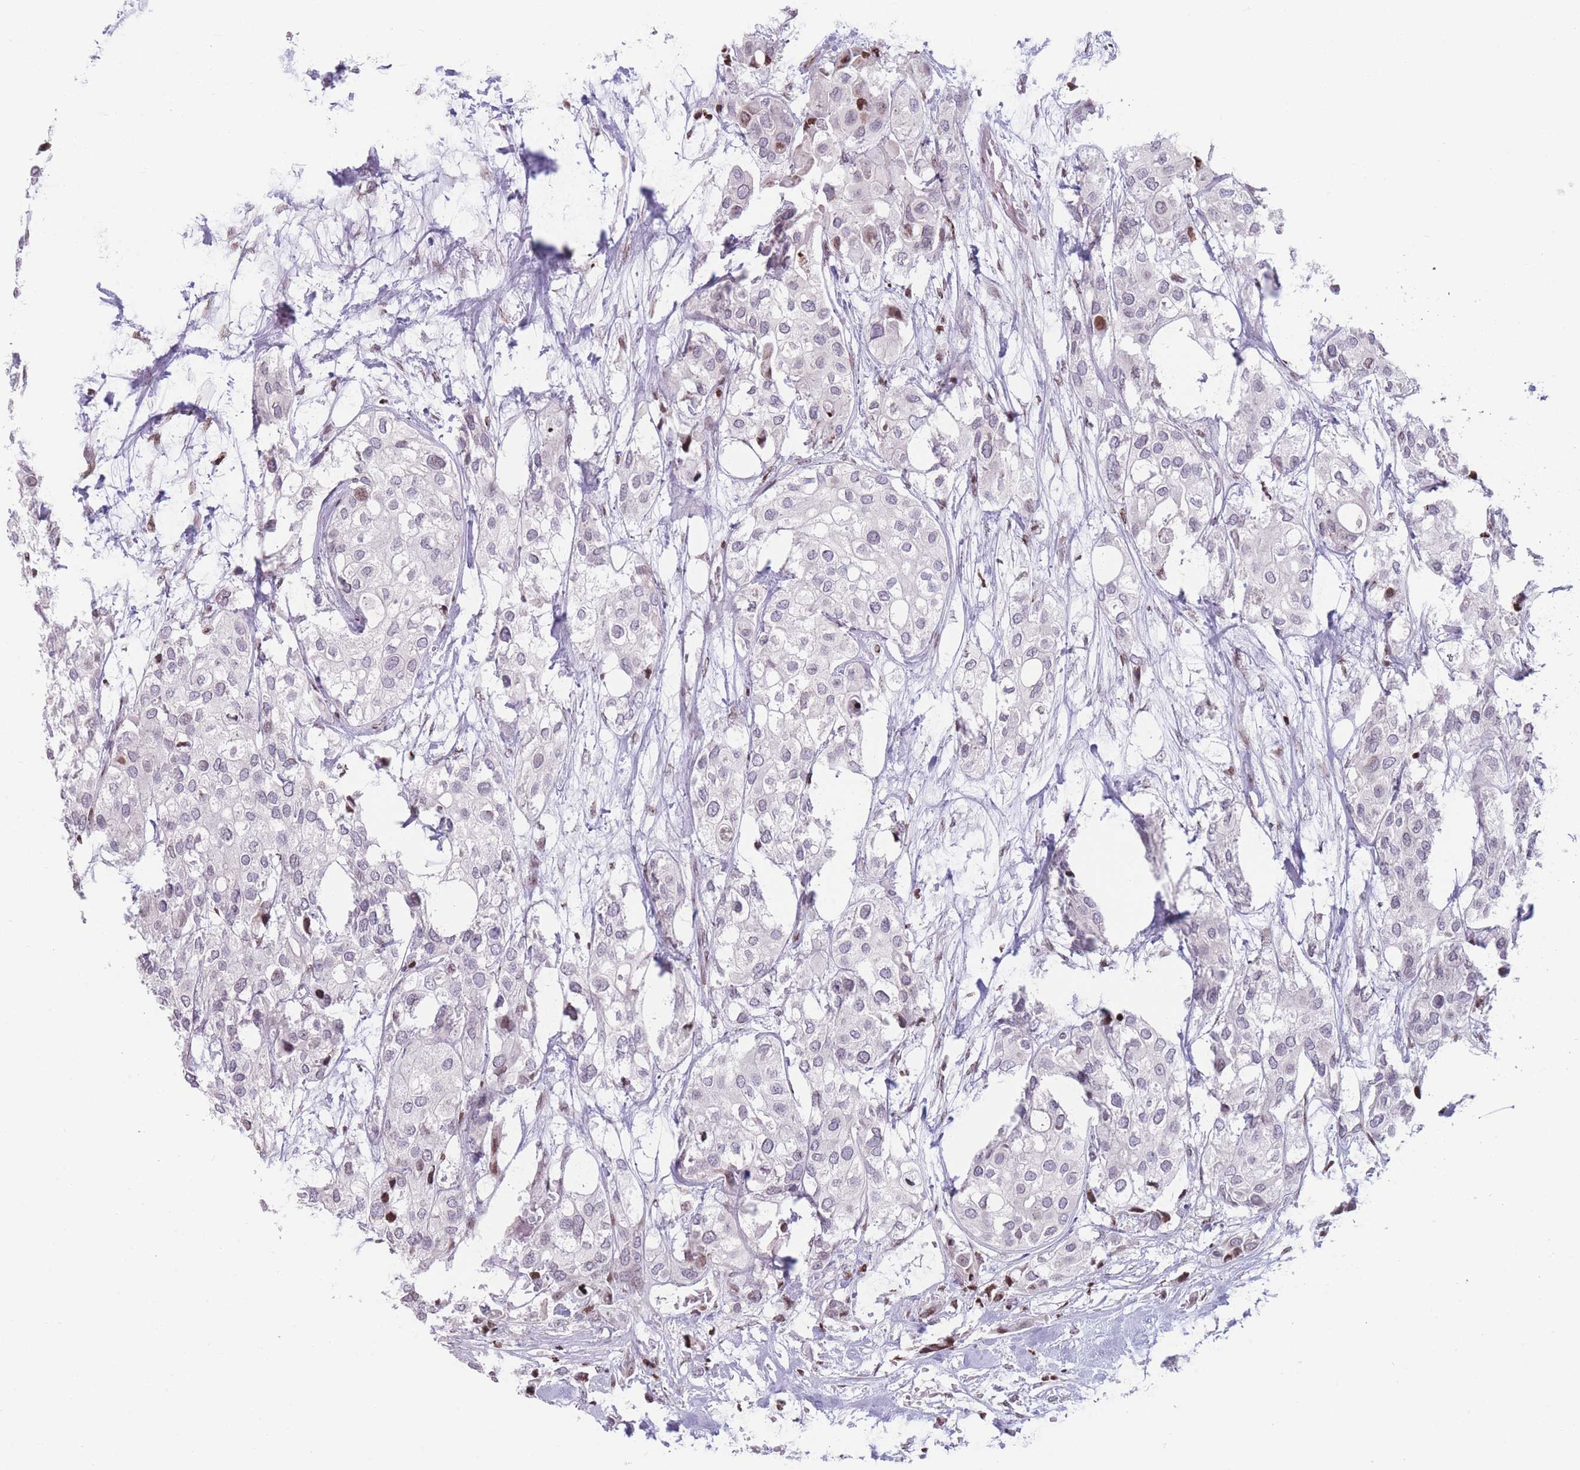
{"staining": {"intensity": "weak", "quantity": "<25%", "location": "nuclear"}, "tissue": "urothelial cancer", "cell_type": "Tumor cells", "image_type": "cancer", "snomed": [{"axis": "morphology", "description": "Urothelial carcinoma, High grade"}, {"axis": "topography", "description": "Urinary bladder"}], "caption": "Tumor cells show no significant staining in urothelial carcinoma (high-grade).", "gene": "AK9", "patient": {"sex": "male", "age": 64}}